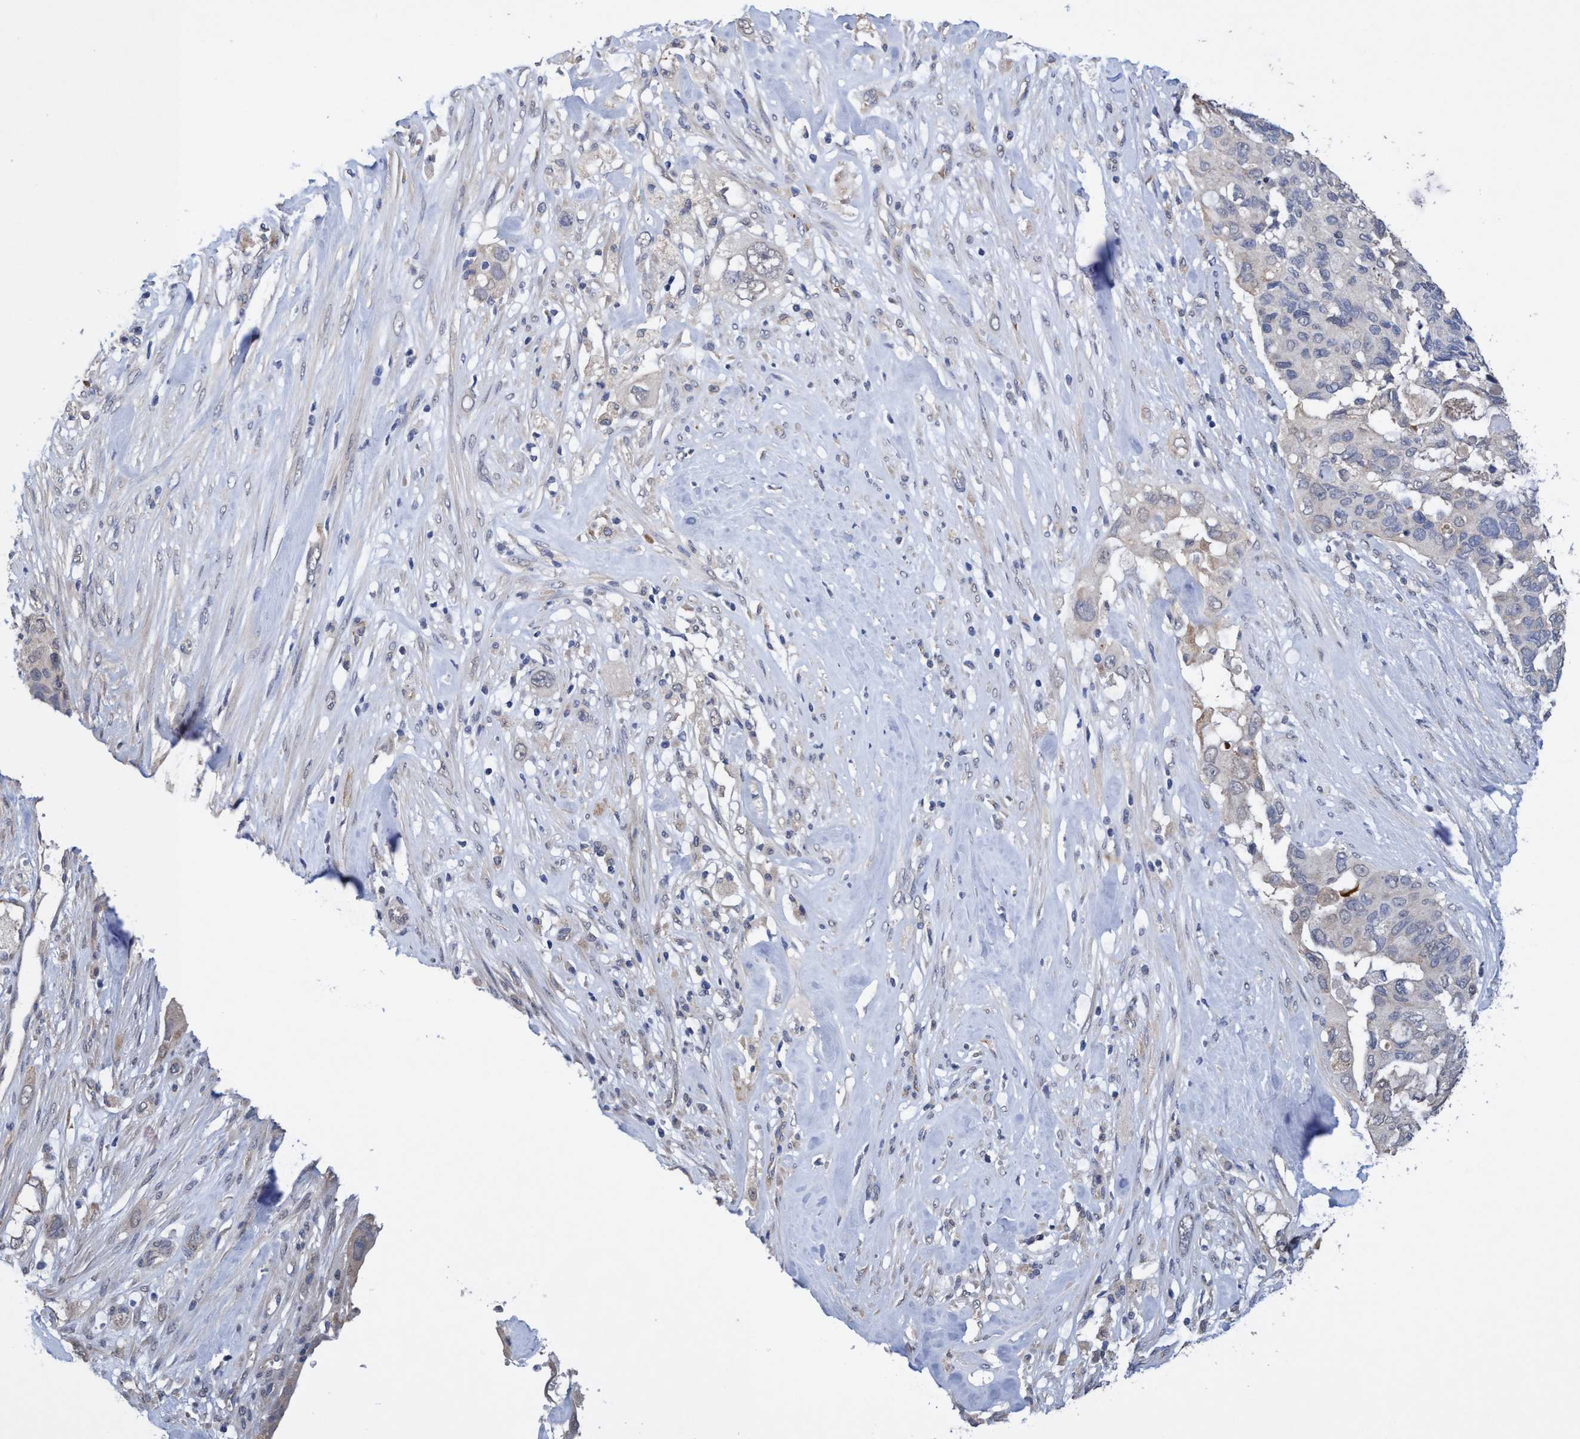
{"staining": {"intensity": "weak", "quantity": "<25%", "location": "cytoplasmic/membranous"}, "tissue": "pancreatic cancer", "cell_type": "Tumor cells", "image_type": "cancer", "snomed": [{"axis": "morphology", "description": "Adenocarcinoma, NOS"}, {"axis": "topography", "description": "Pancreas"}], "caption": "Immunohistochemical staining of human adenocarcinoma (pancreatic) exhibits no significant positivity in tumor cells.", "gene": "SEMA4D", "patient": {"sex": "female", "age": 56}}